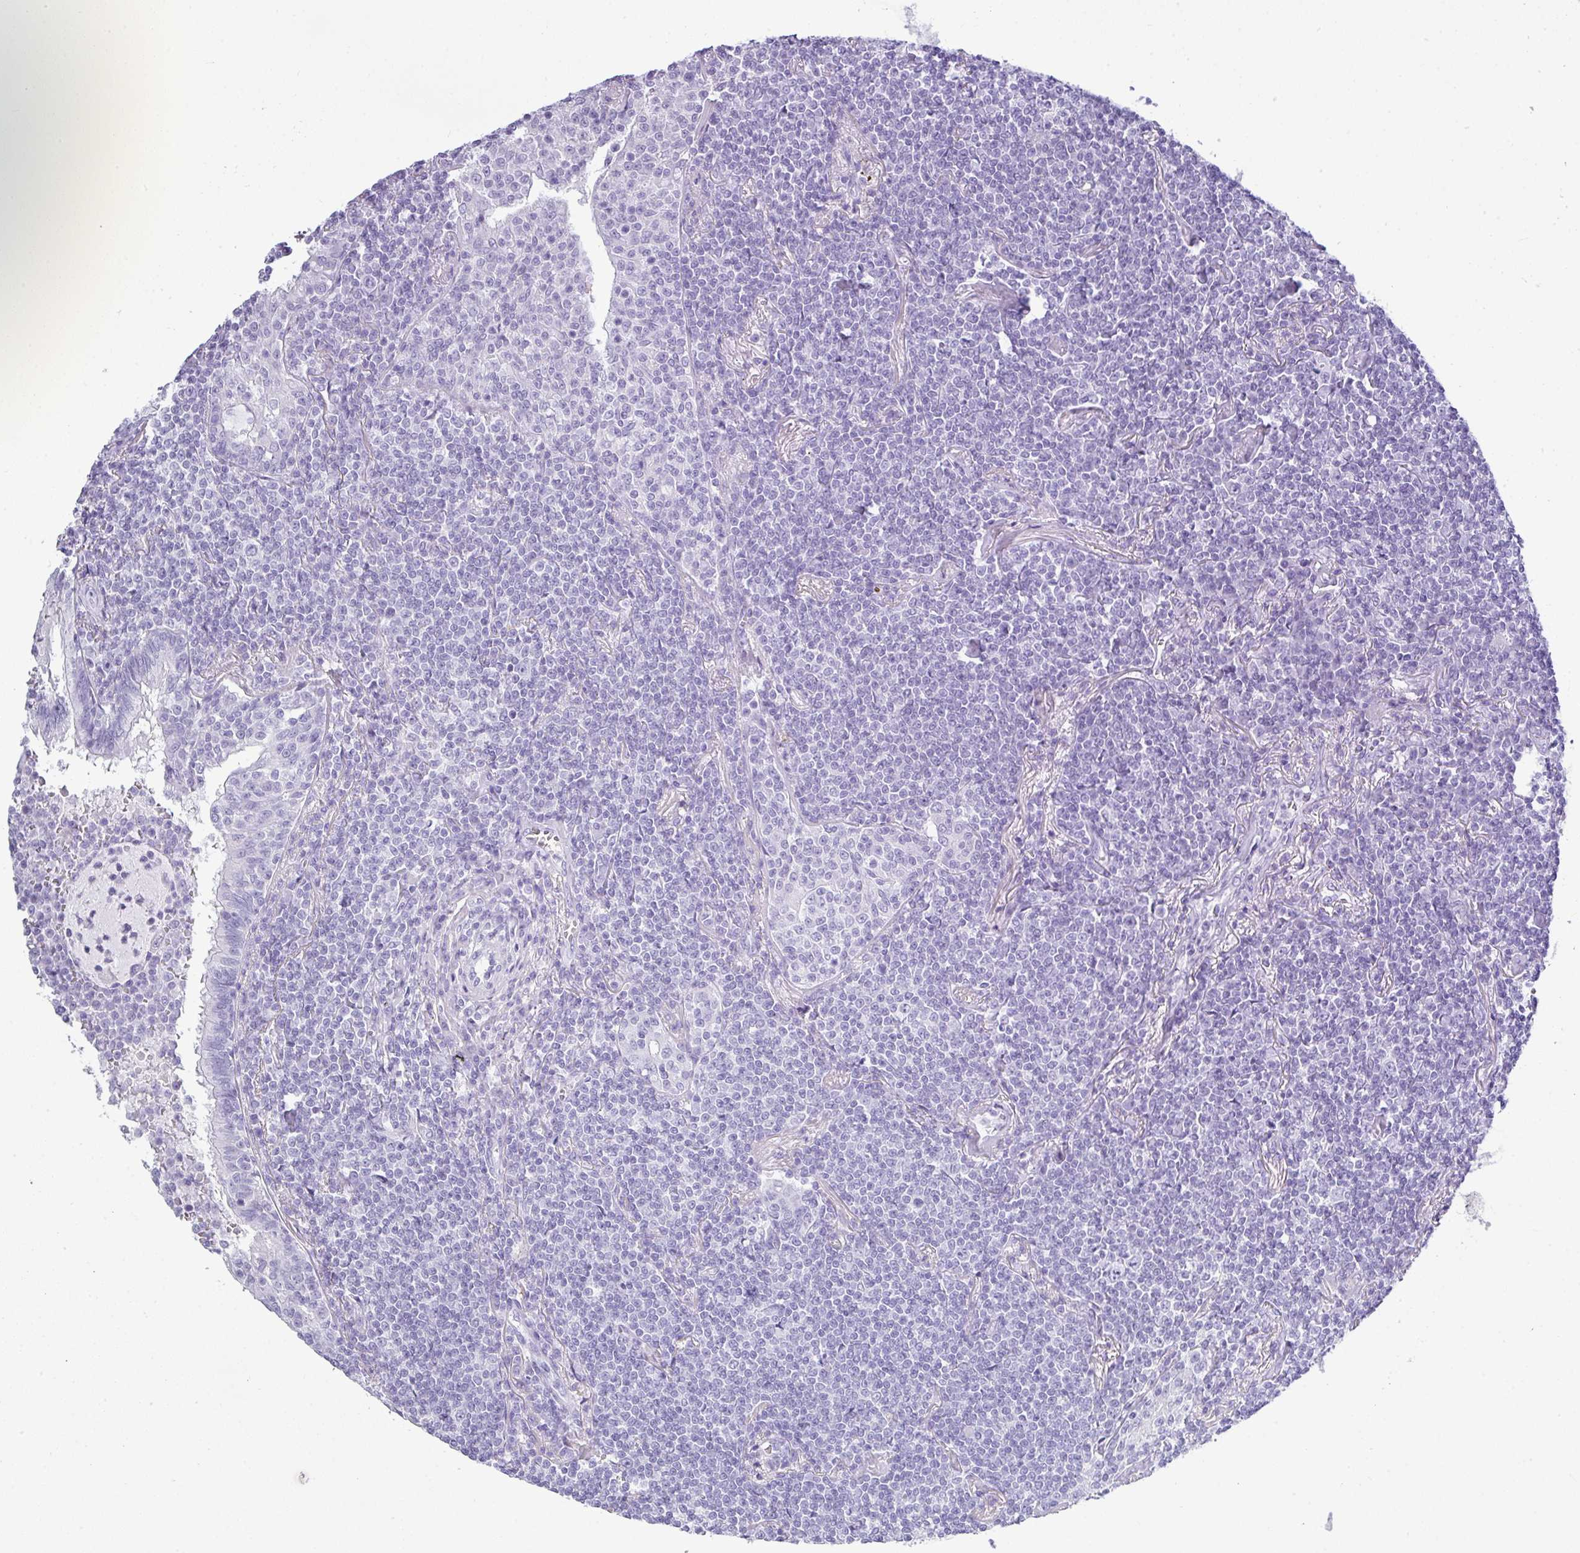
{"staining": {"intensity": "negative", "quantity": "none", "location": "none"}, "tissue": "lymphoma", "cell_type": "Tumor cells", "image_type": "cancer", "snomed": [{"axis": "morphology", "description": "Malignant lymphoma, non-Hodgkin's type, Low grade"}, {"axis": "topography", "description": "Lung"}], "caption": "There is no significant expression in tumor cells of lymphoma. Nuclei are stained in blue.", "gene": "ABCC5", "patient": {"sex": "female", "age": 71}}